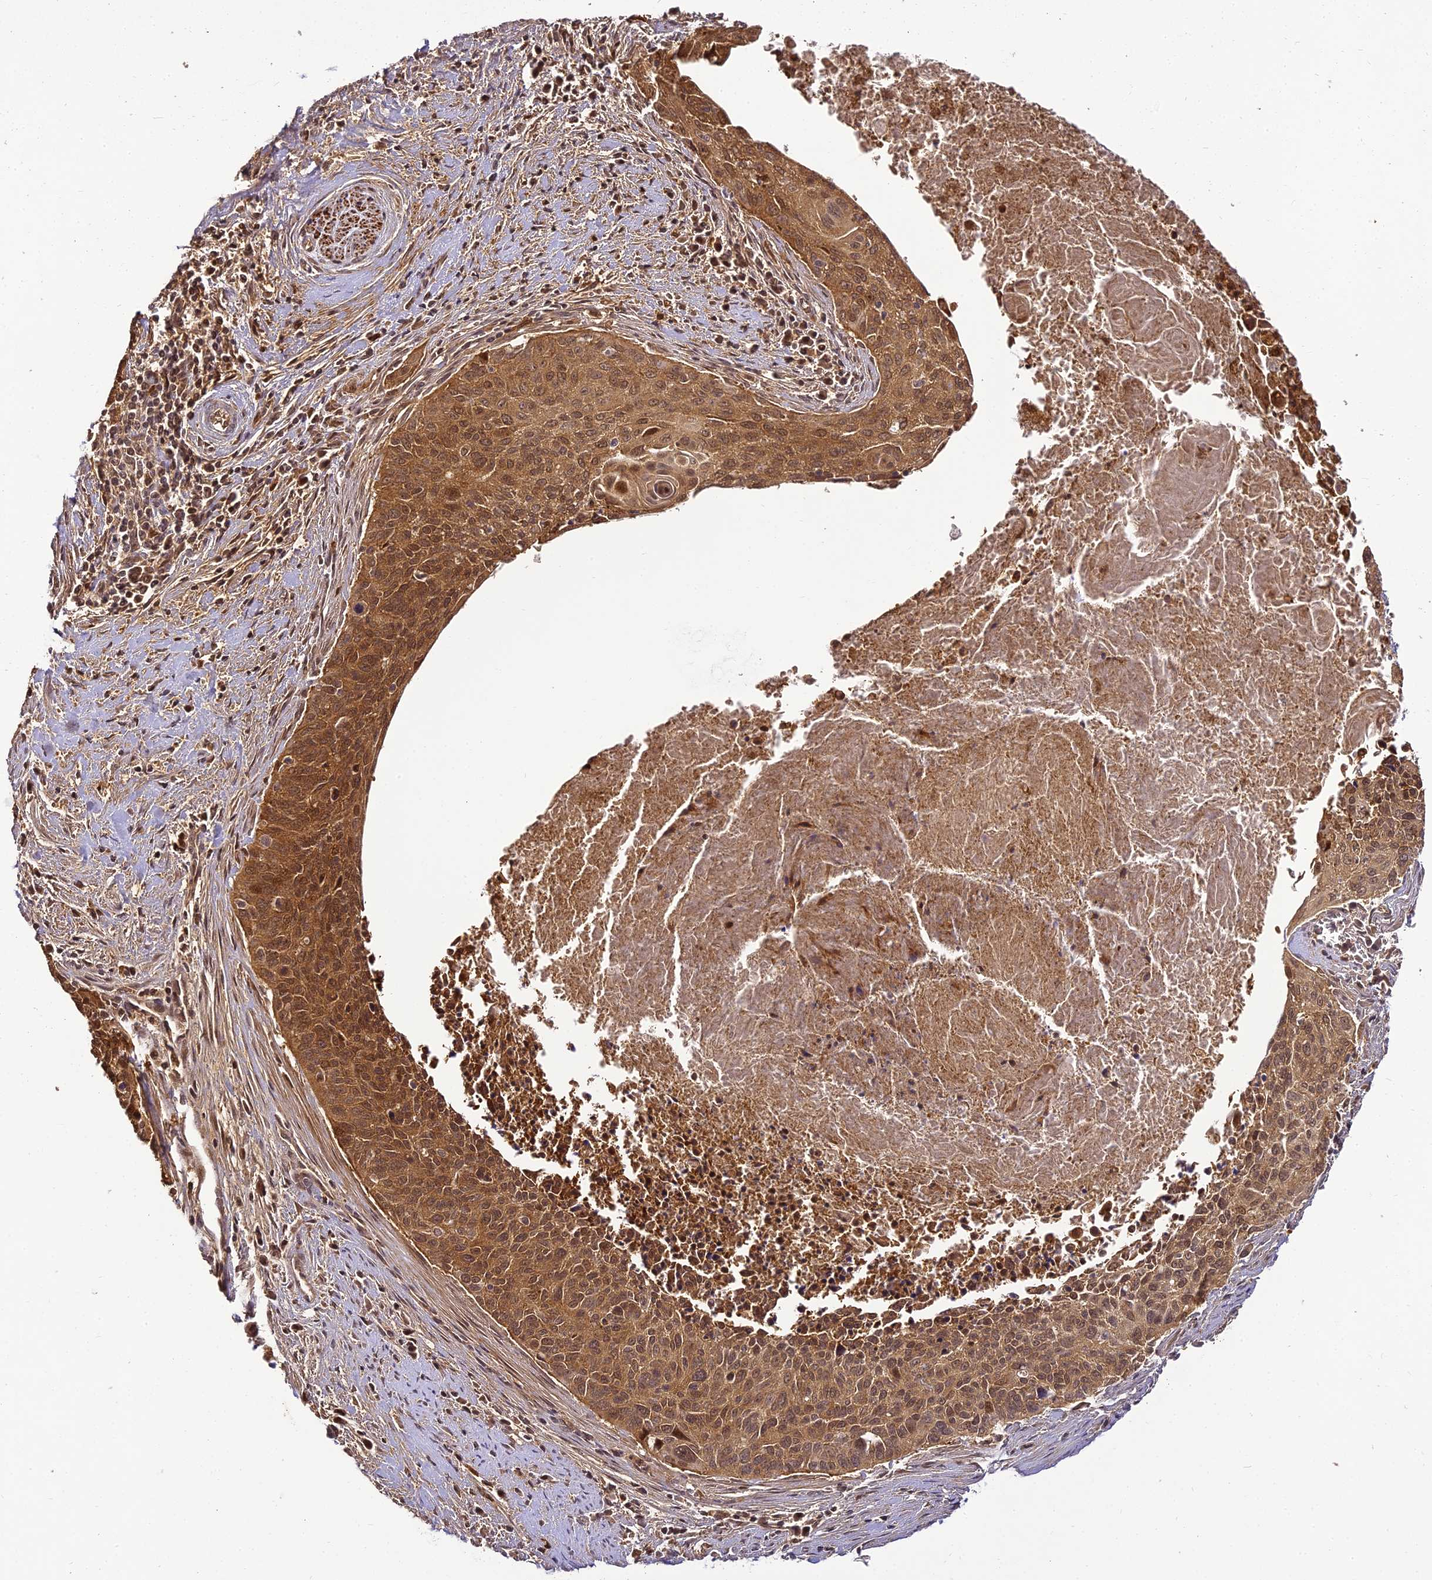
{"staining": {"intensity": "moderate", "quantity": ">75%", "location": "cytoplasmic/membranous,nuclear"}, "tissue": "cervical cancer", "cell_type": "Tumor cells", "image_type": "cancer", "snomed": [{"axis": "morphology", "description": "Squamous cell carcinoma, NOS"}, {"axis": "topography", "description": "Cervix"}], "caption": "An immunohistochemistry (IHC) image of tumor tissue is shown. Protein staining in brown highlights moderate cytoplasmic/membranous and nuclear positivity in squamous cell carcinoma (cervical) within tumor cells.", "gene": "BCDIN3D", "patient": {"sex": "female", "age": 55}}